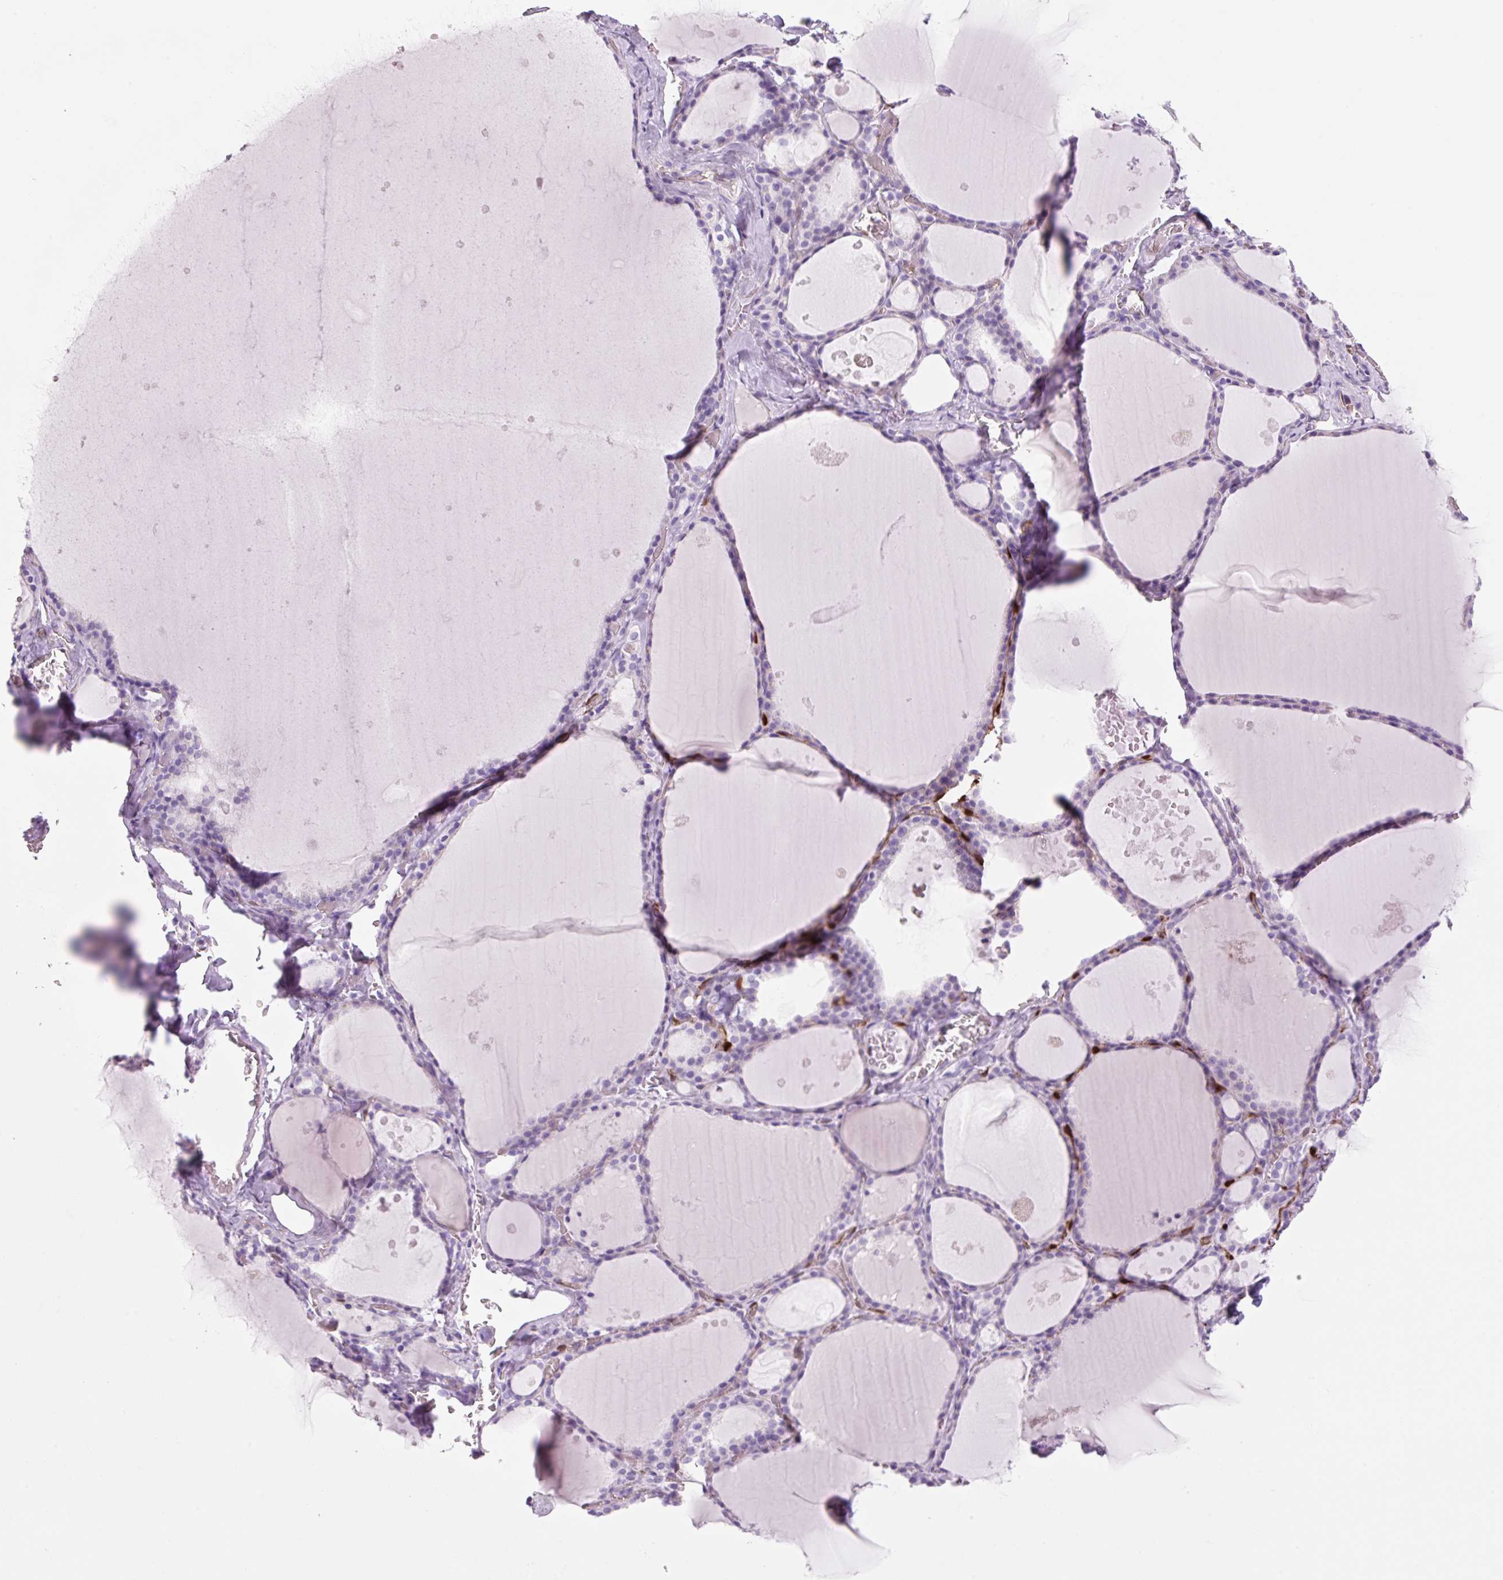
{"staining": {"intensity": "negative", "quantity": "none", "location": "none"}, "tissue": "thyroid gland", "cell_type": "Glandular cells", "image_type": "normal", "snomed": [{"axis": "morphology", "description": "Normal tissue, NOS"}, {"axis": "topography", "description": "Thyroid gland"}], "caption": "This photomicrograph is of normal thyroid gland stained with immunohistochemistry (IHC) to label a protein in brown with the nuclei are counter-stained blue. There is no staining in glandular cells.", "gene": "FABP5", "patient": {"sex": "male", "age": 56}}